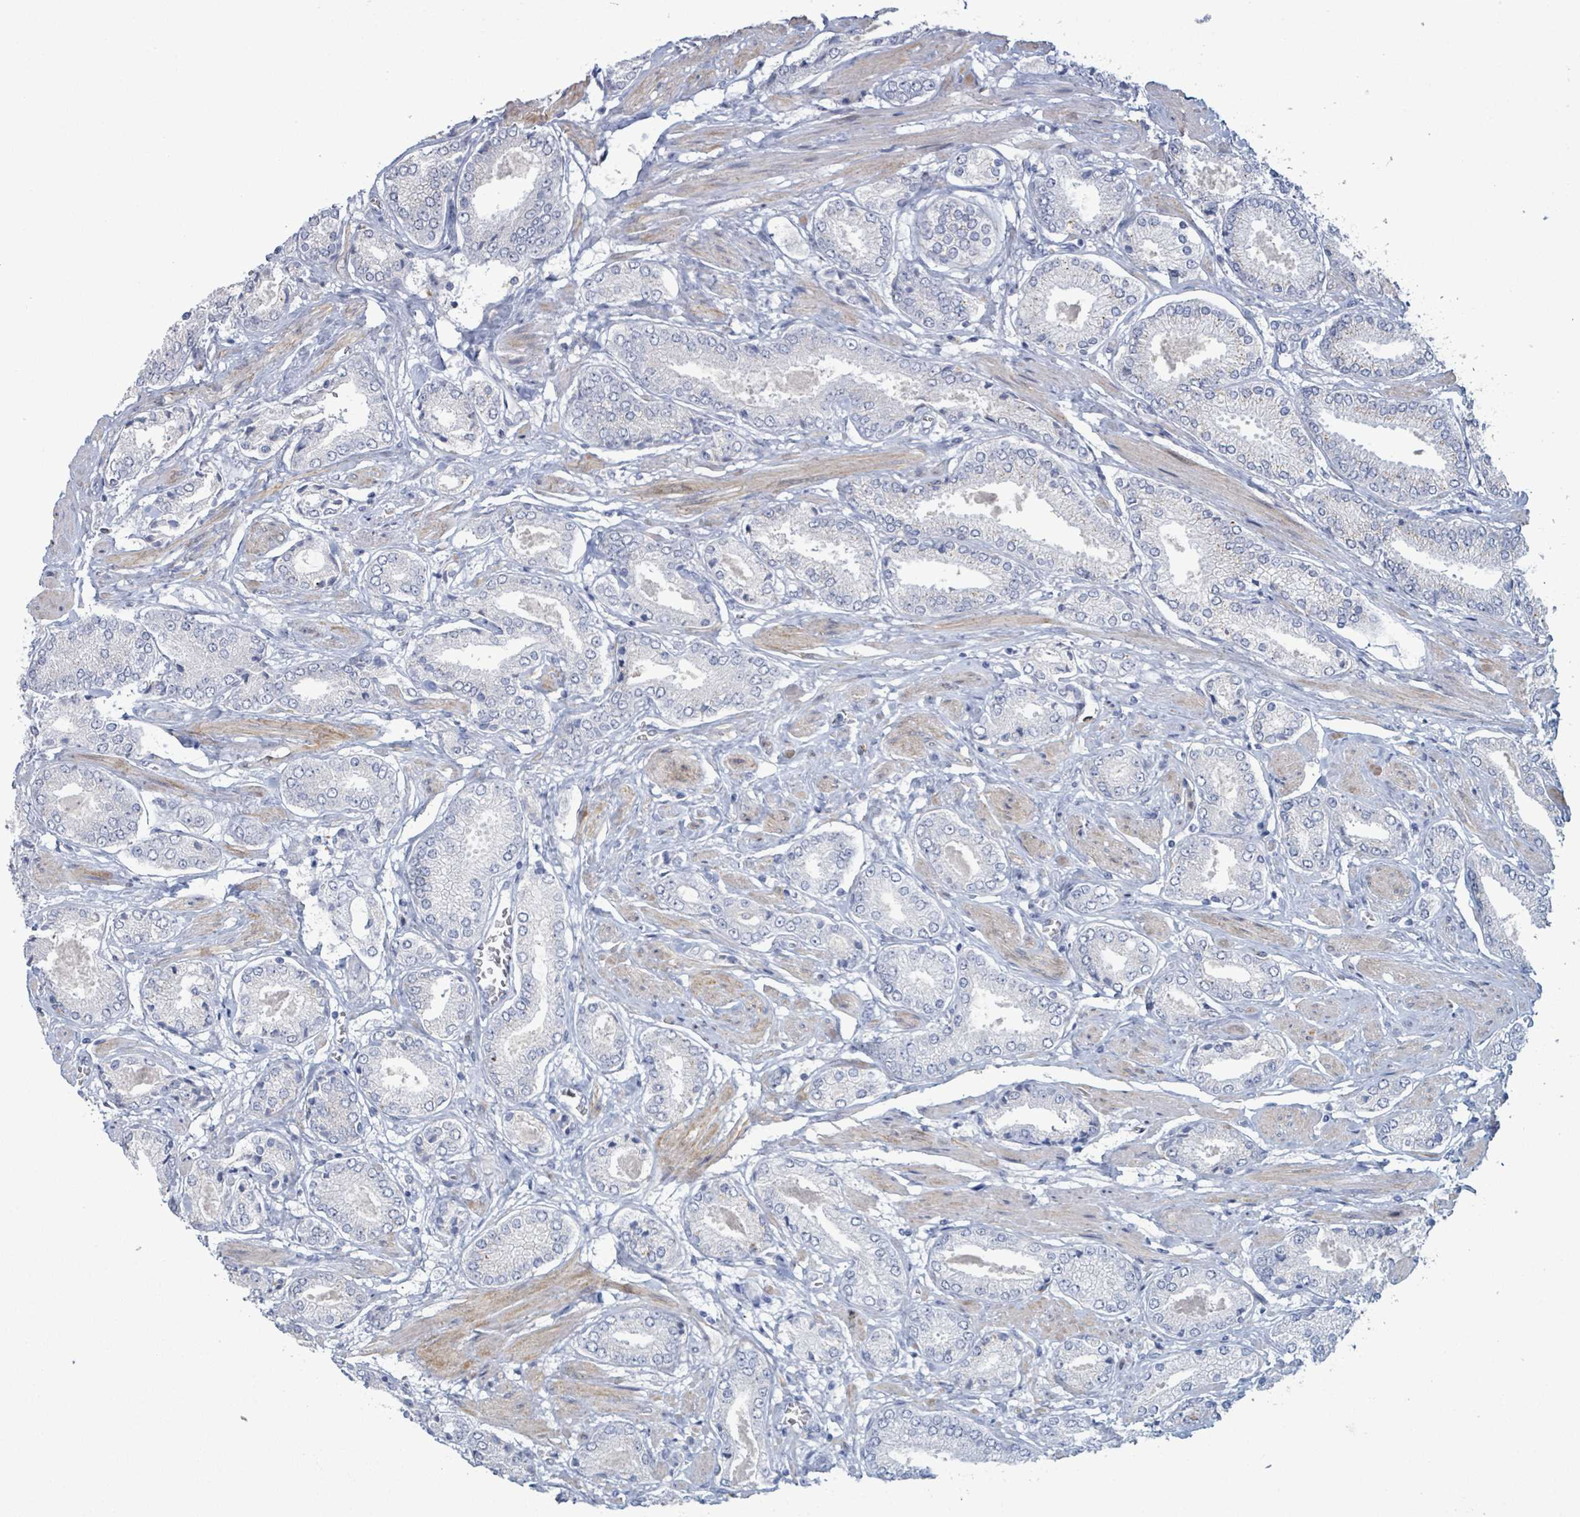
{"staining": {"intensity": "negative", "quantity": "none", "location": "none"}, "tissue": "prostate cancer", "cell_type": "Tumor cells", "image_type": "cancer", "snomed": [{"axis": "morphology", "description": "Adenocarcinoma, High grade"}, {"axis": "topography", "description": "Prostate and seminal vesicle, NOS"}], "caption": "An image of prostate adenocarcinoma (high-grade) stained for a protein exhibits no brown staining in tumor cells.", "gene": "PKLR", "patient": {"sex": "male", "age": 64}}